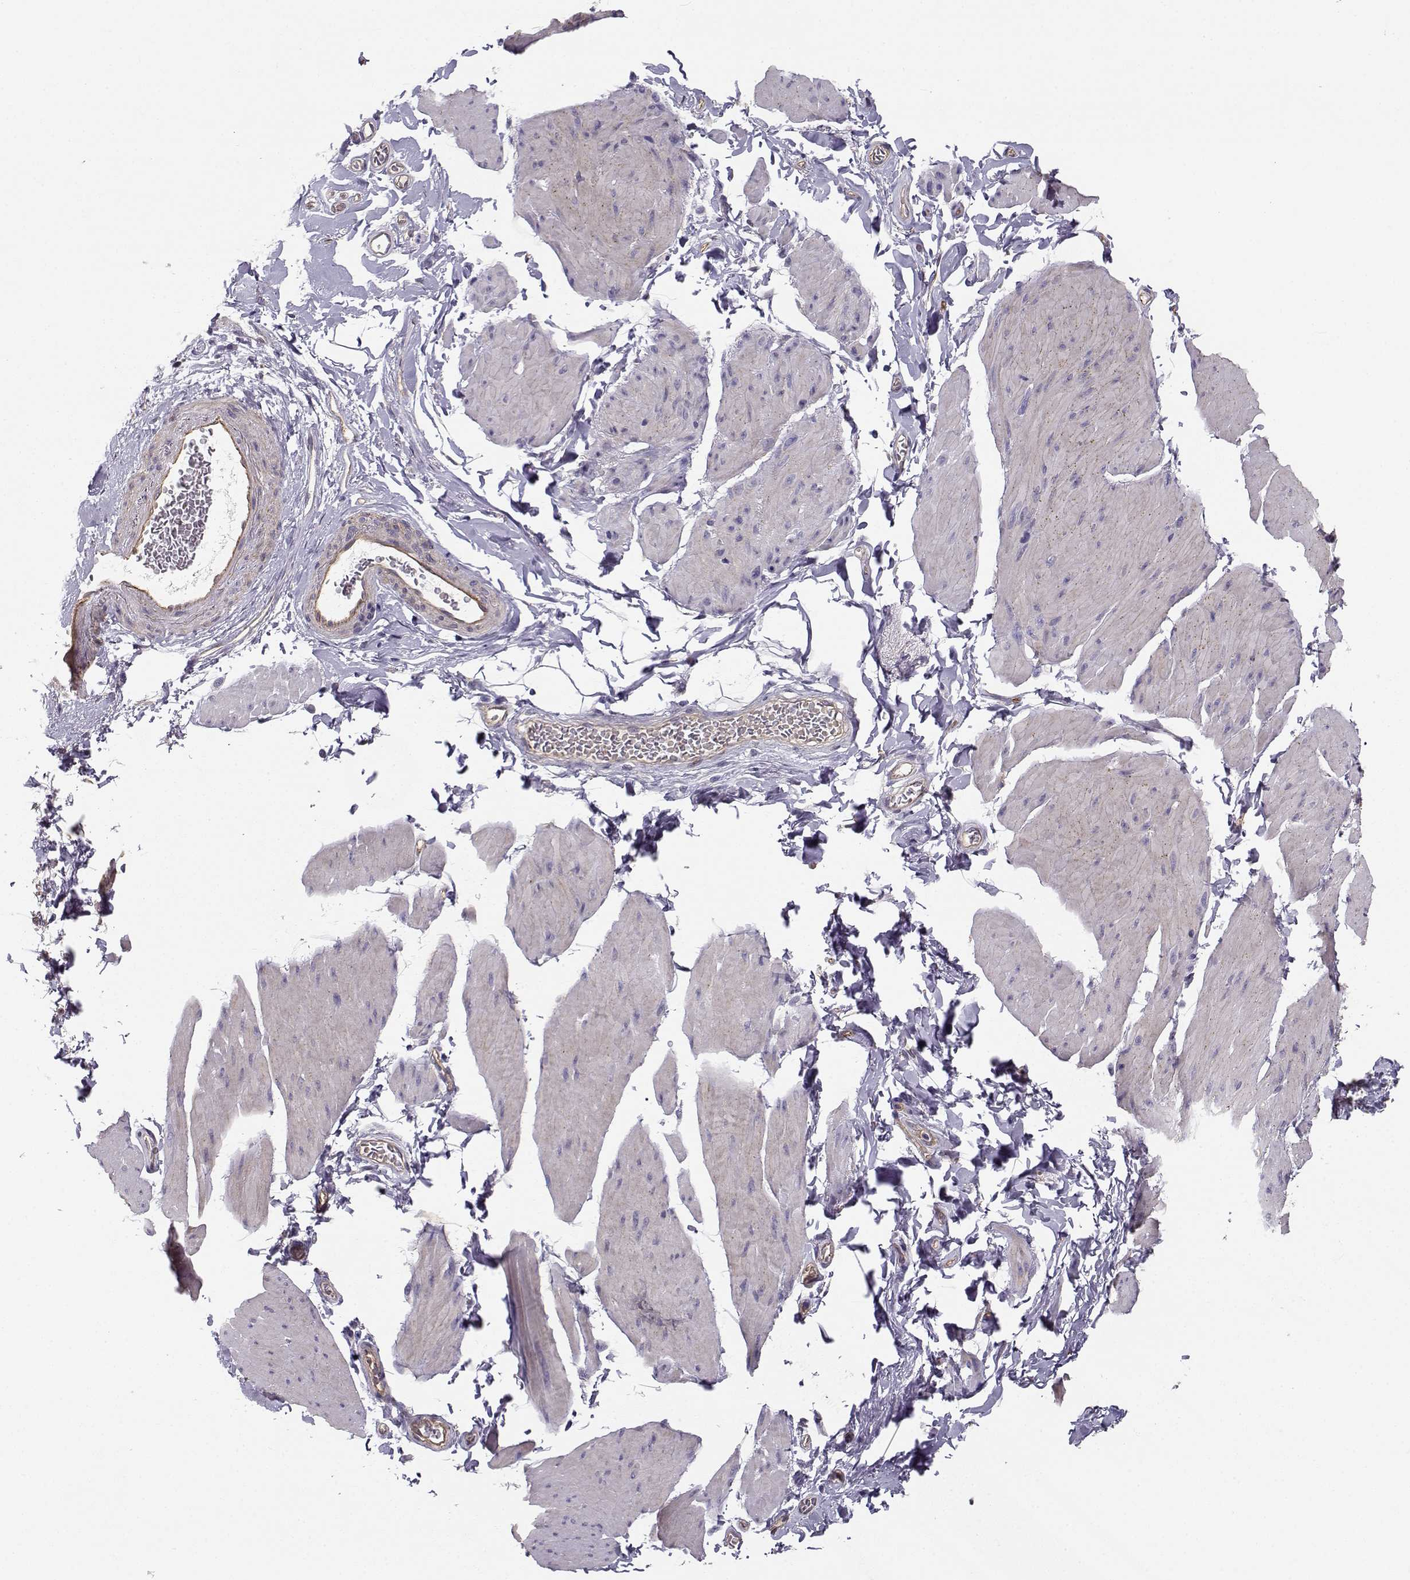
{"staining": {"intensity": "weak", "quantity": "25%-75%", "location": "cytoplasmic/membranous"}, "tissue": "smooth muscle", "cell_type": "Smooth muscle cells", "image_type": "normal", "snomed": [{"axis": "morphology", "description": "Normal tissue, NOS"}, {"axis": "topography", "description": "Adipose tissue"}, {"axis": "topography", "description": "Smooth muscle"}, {"axis": "topography", "description": "Peripheral nerve tissue"}], "caption": "Protein analysis of normal smooth muscle reveals weak cytoplasmic/membranous staining in about 25%-75% of smooth muscle cells. (DAB IHC with brightfield microscopy, high magnification).", "gene": "MYO1A", "patient": {"sex": "male", "age": 83}}